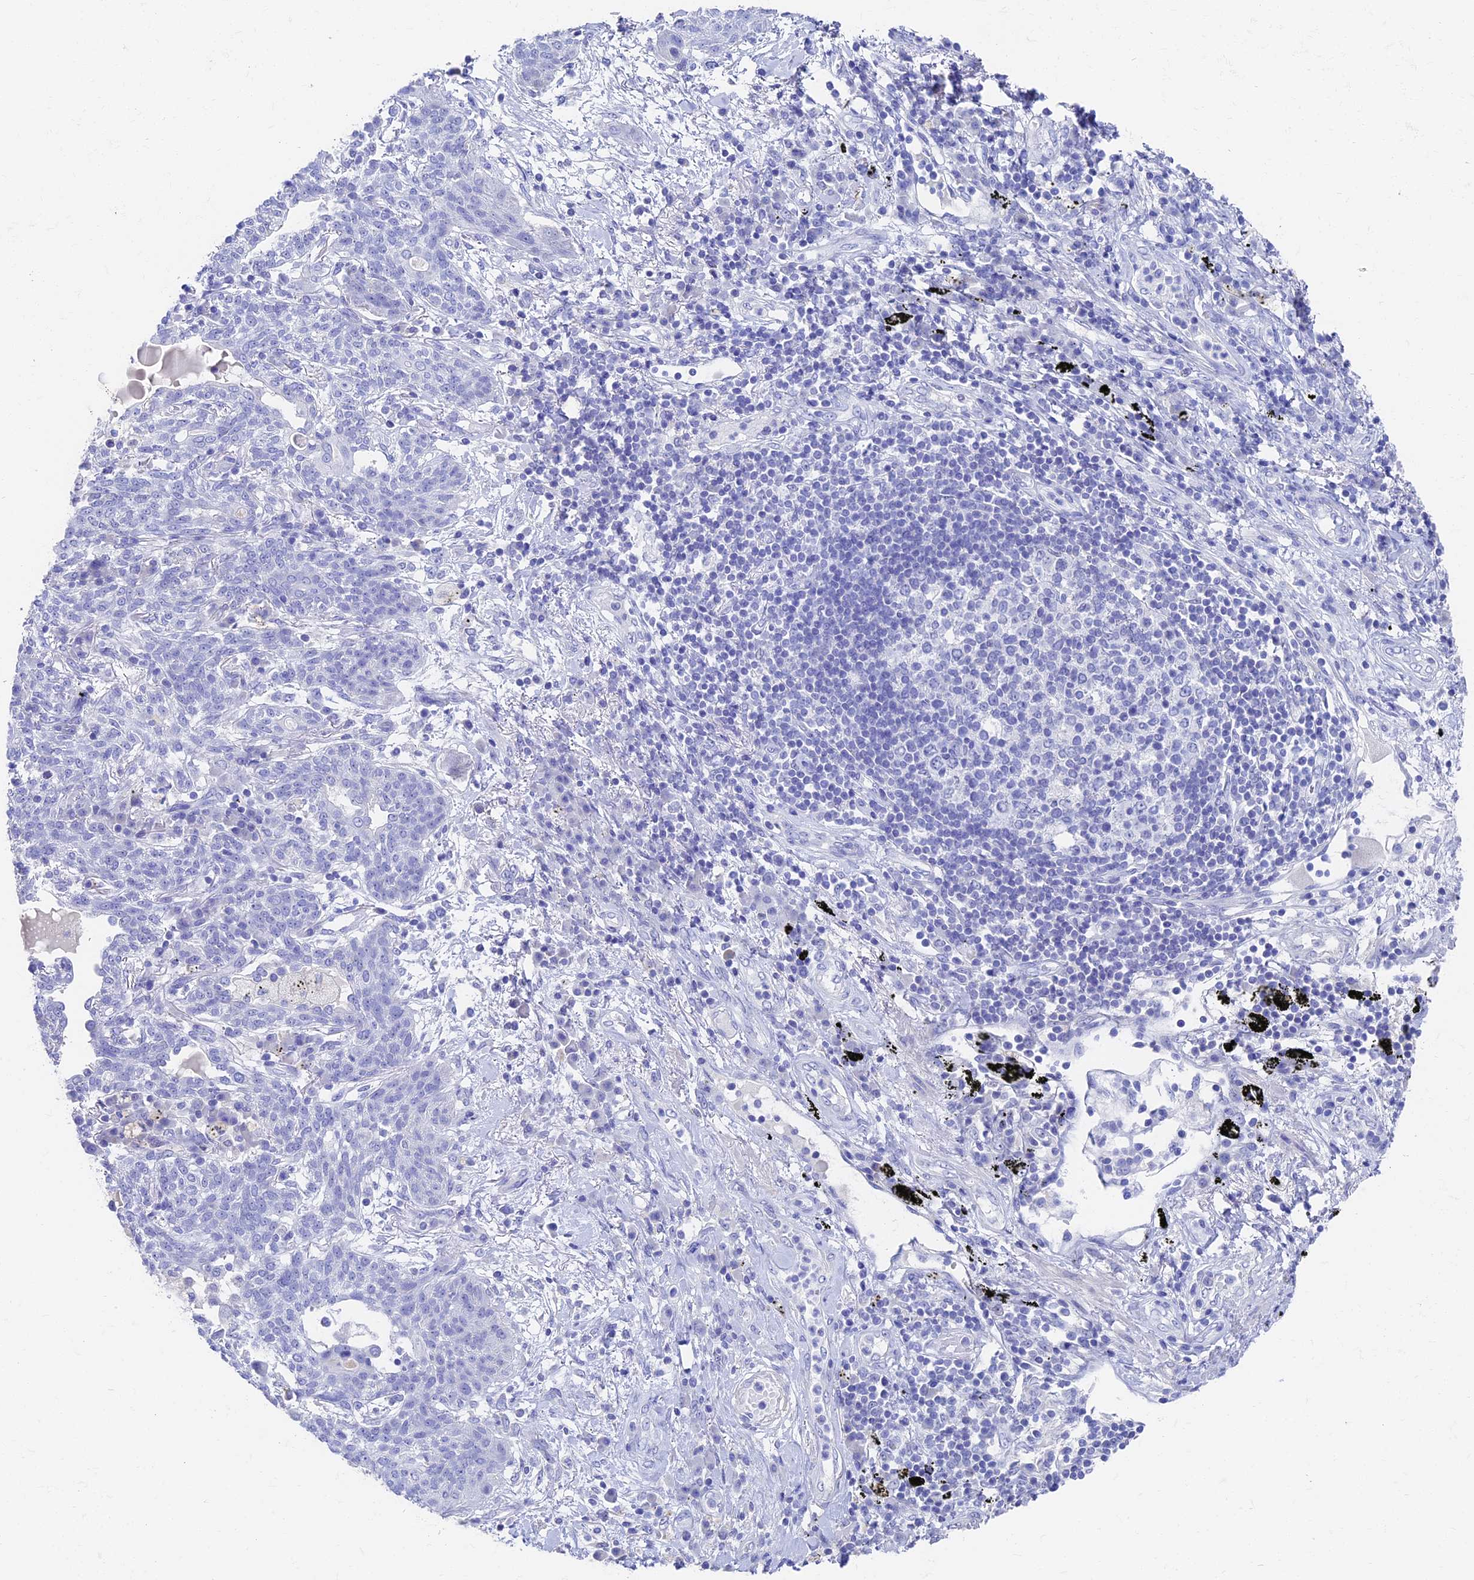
{"staining": {"intensity": "negative", "quantity": "none", "location": "none"}, "tissue": "lung cancer", "cell_type": "Tumor cells", "image_type": "cancer", "snomed": [{"axis": "morphology", "description": "Squamous cell carcinoma, NOS"}, {"axis": "topography", "description": "Lung"}], "caption": "Lung cancer was stained to show a protein in brown. There is no significant positivity in tumor cells.", "gene": "VPS33B", "patient": {"sex": "female", "age": 70}}